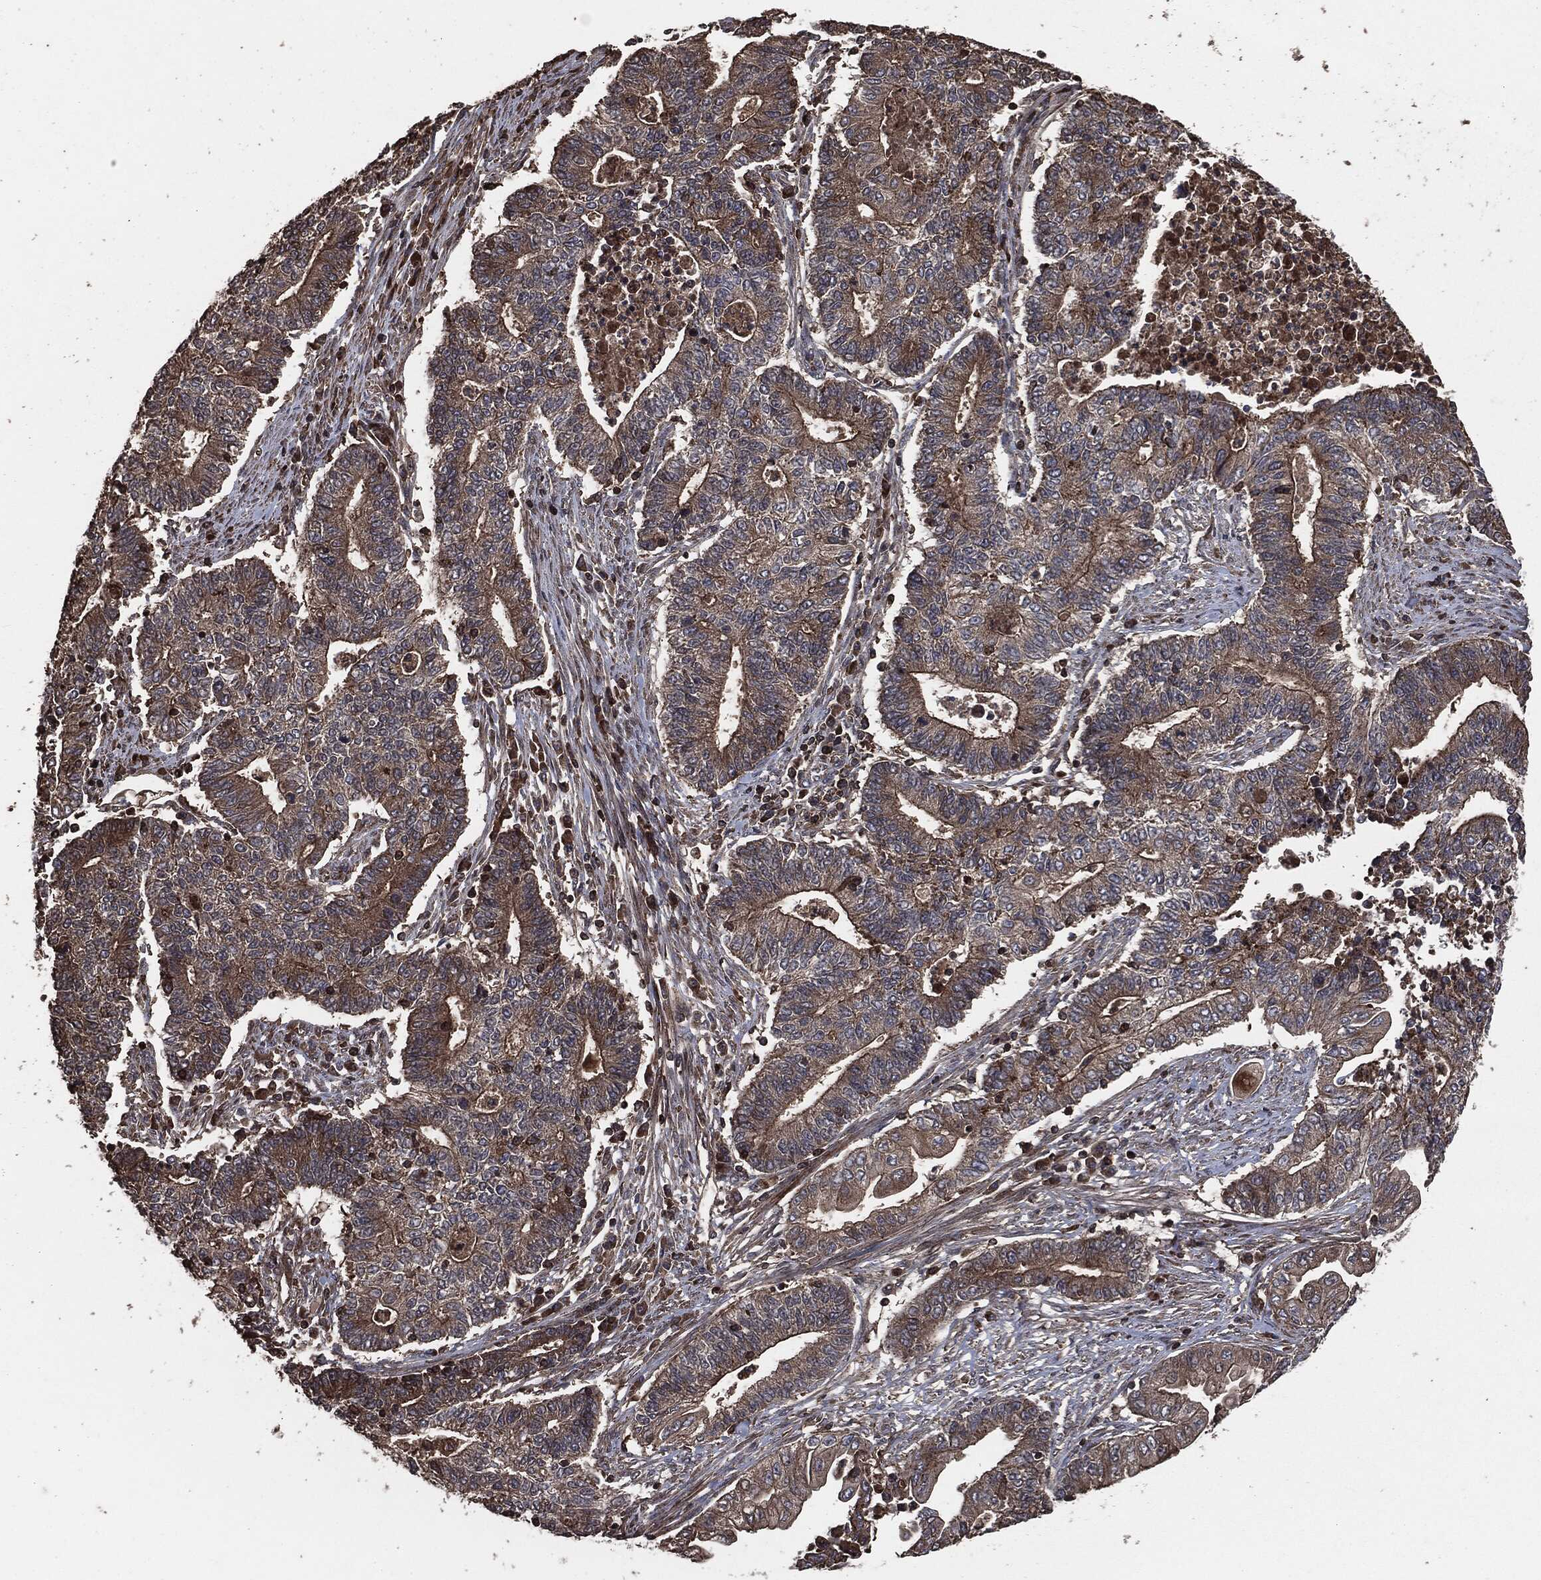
{"staining": {"intensity": "moderate", "quantity": "<25%", "location": "cytoplasmic/membranous"}, "tissue": "endometrial cancer", "cell_type": "Tumor cells", "image_type": "cancer", "snomed": [{"axis": "morphology", "description": "Adenocarcinoma, NOS"}, {"axis": "topography", "description": "Uterus"}, {"axis": "topography", "description": "Endometrium"}], "caption": "The photomicrograph exhibits immunohistochemical staining of endometrial cancer. There is moderate cytoplasmic/membranous positivity is identified in approximately <25% of tumor cells.", "gene": "IFIT1", "patient": {"sex": "female", "age": 54}}